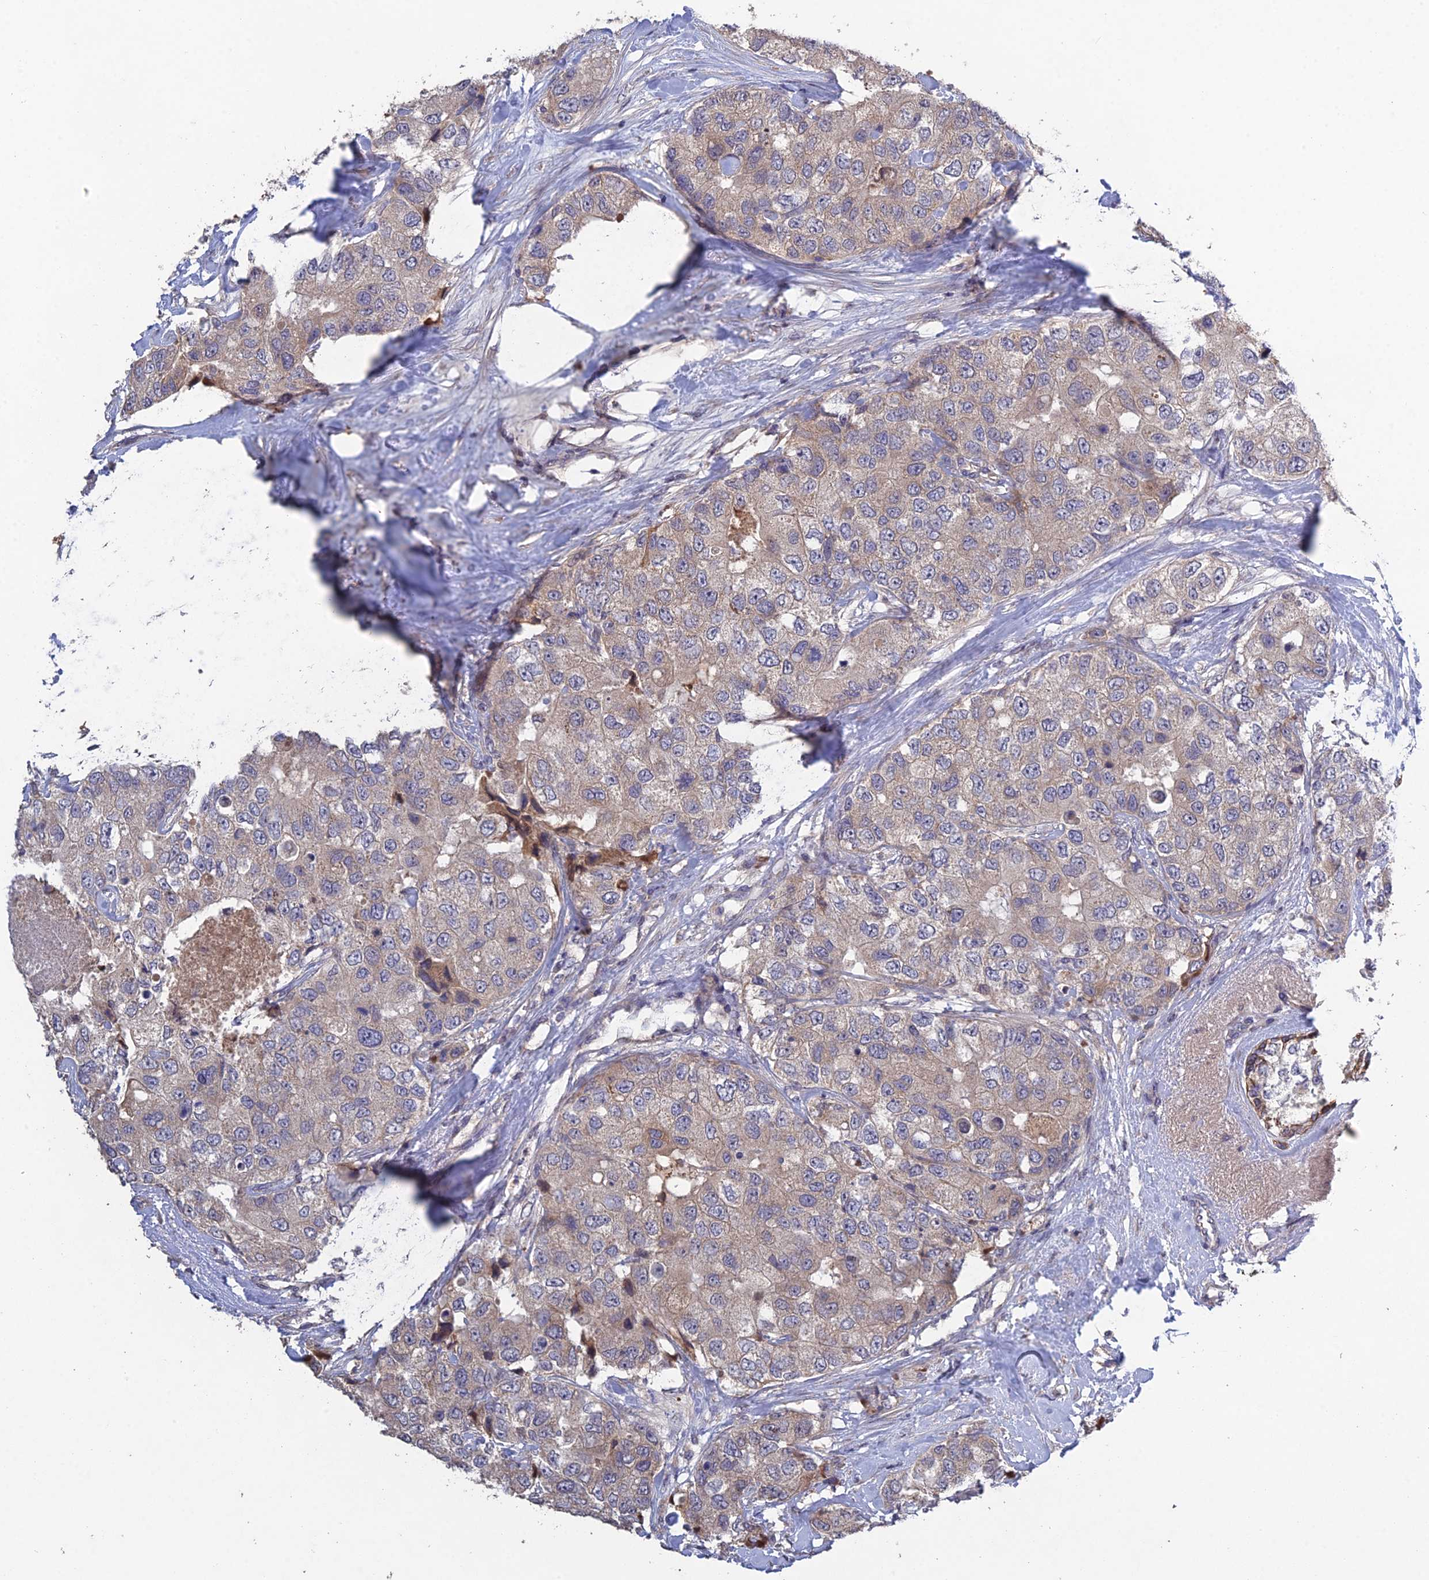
{"staining": {"intensity": "weak", "quantity": "<25%", "location": "cytoplasmic/membranous"}, "tissue": "breast cancer", "cell_type": "Tumor cells", "image_type": "cancer", "snomed": [{"axis": "morphology", "description": "Duct carcinoma"}, {"axis": "topography", "description": "Breast"}], "caption": "Histopathology image shows no protein expression in tumor cells of breast cancer tissue. The staining was performed using DAB to visualize the protein expression in brown, while the nuclei were stained in blue with hematoxylin (Magnification: 20x).", "gene": "SLC39A13", "patient": {"sex": "female", "age": 62}}